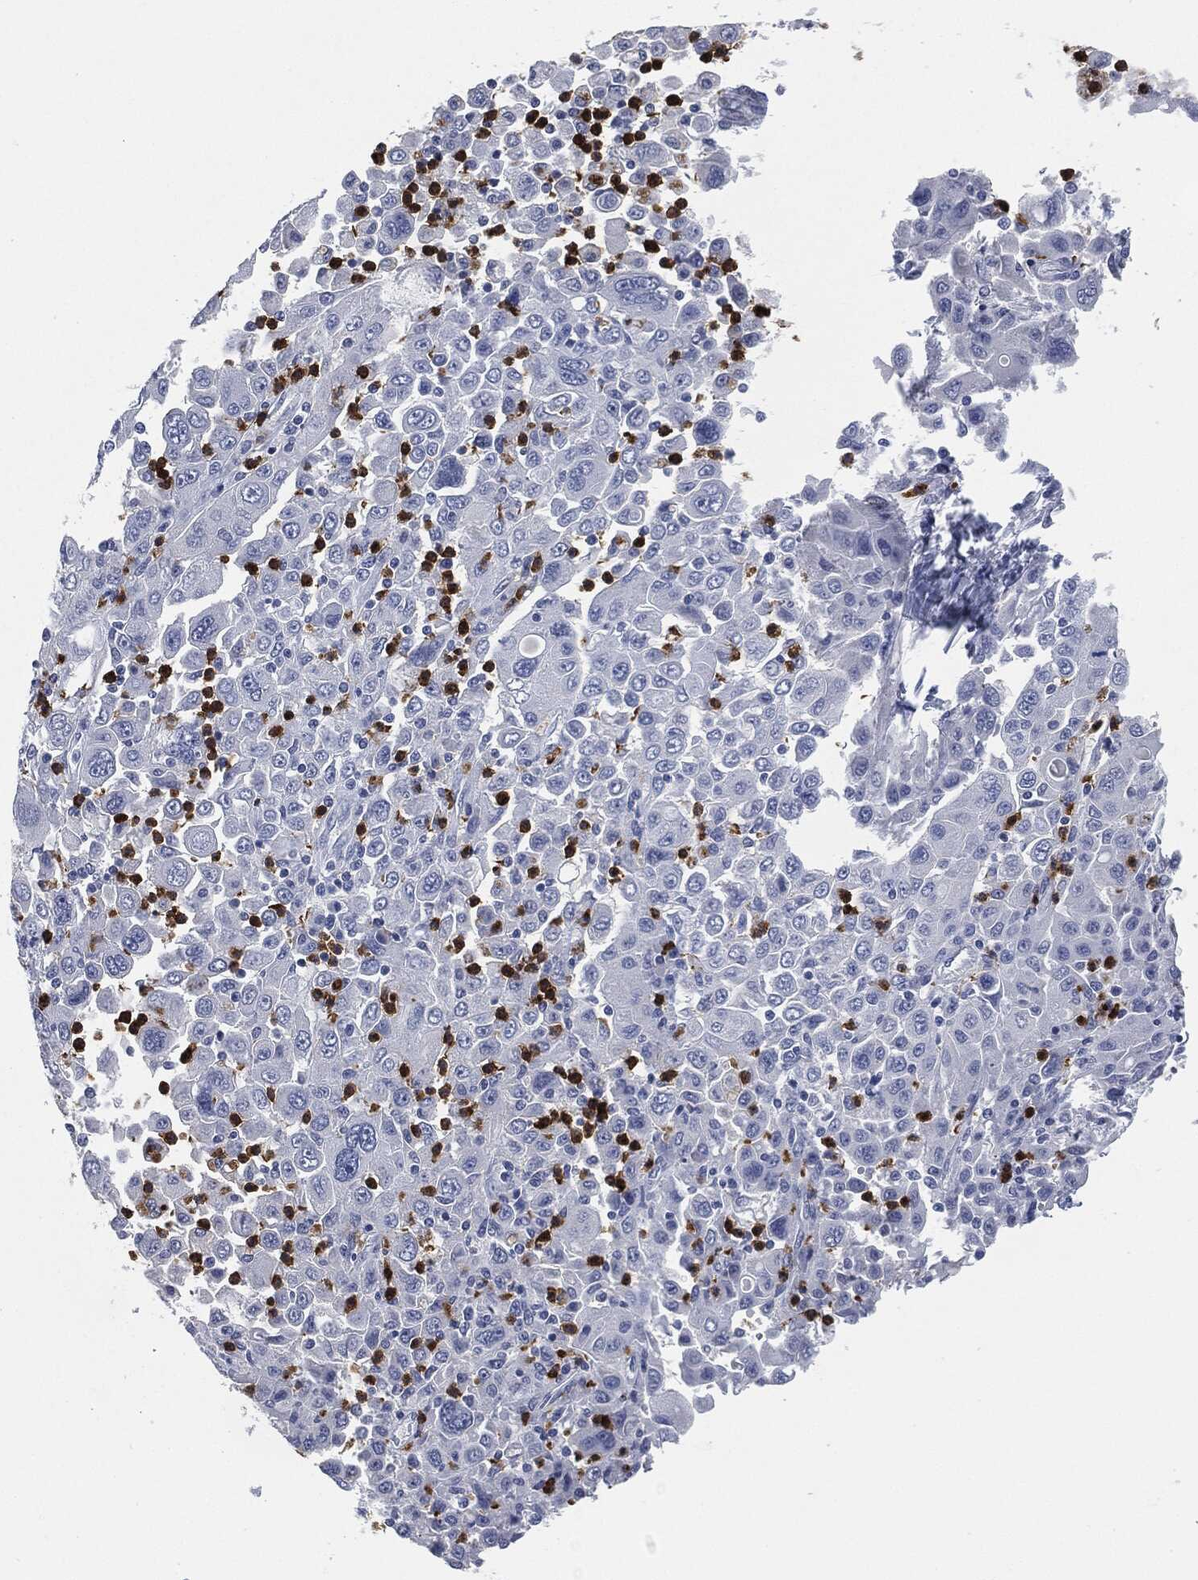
{"staining": {"intensity": "negative", "quantity": "none", "location": "none"}, "tissue": "stomach cancer", "cell_type": "Tumor cells", "image_type": "cancer", "snomed": [{"axis": "morphology", "description": "Adenocarcinoma, NOS"}, {"axis": "topography", "description": "Stomach"}], "caption": "The image displays no staining of tumor cells in stomach adenocarcinoma. (DAB immunohistochemistry with hematoxylin counter stain).", "gene": "CEACAM8", "patient": {"sex": "male", "age": 56}}